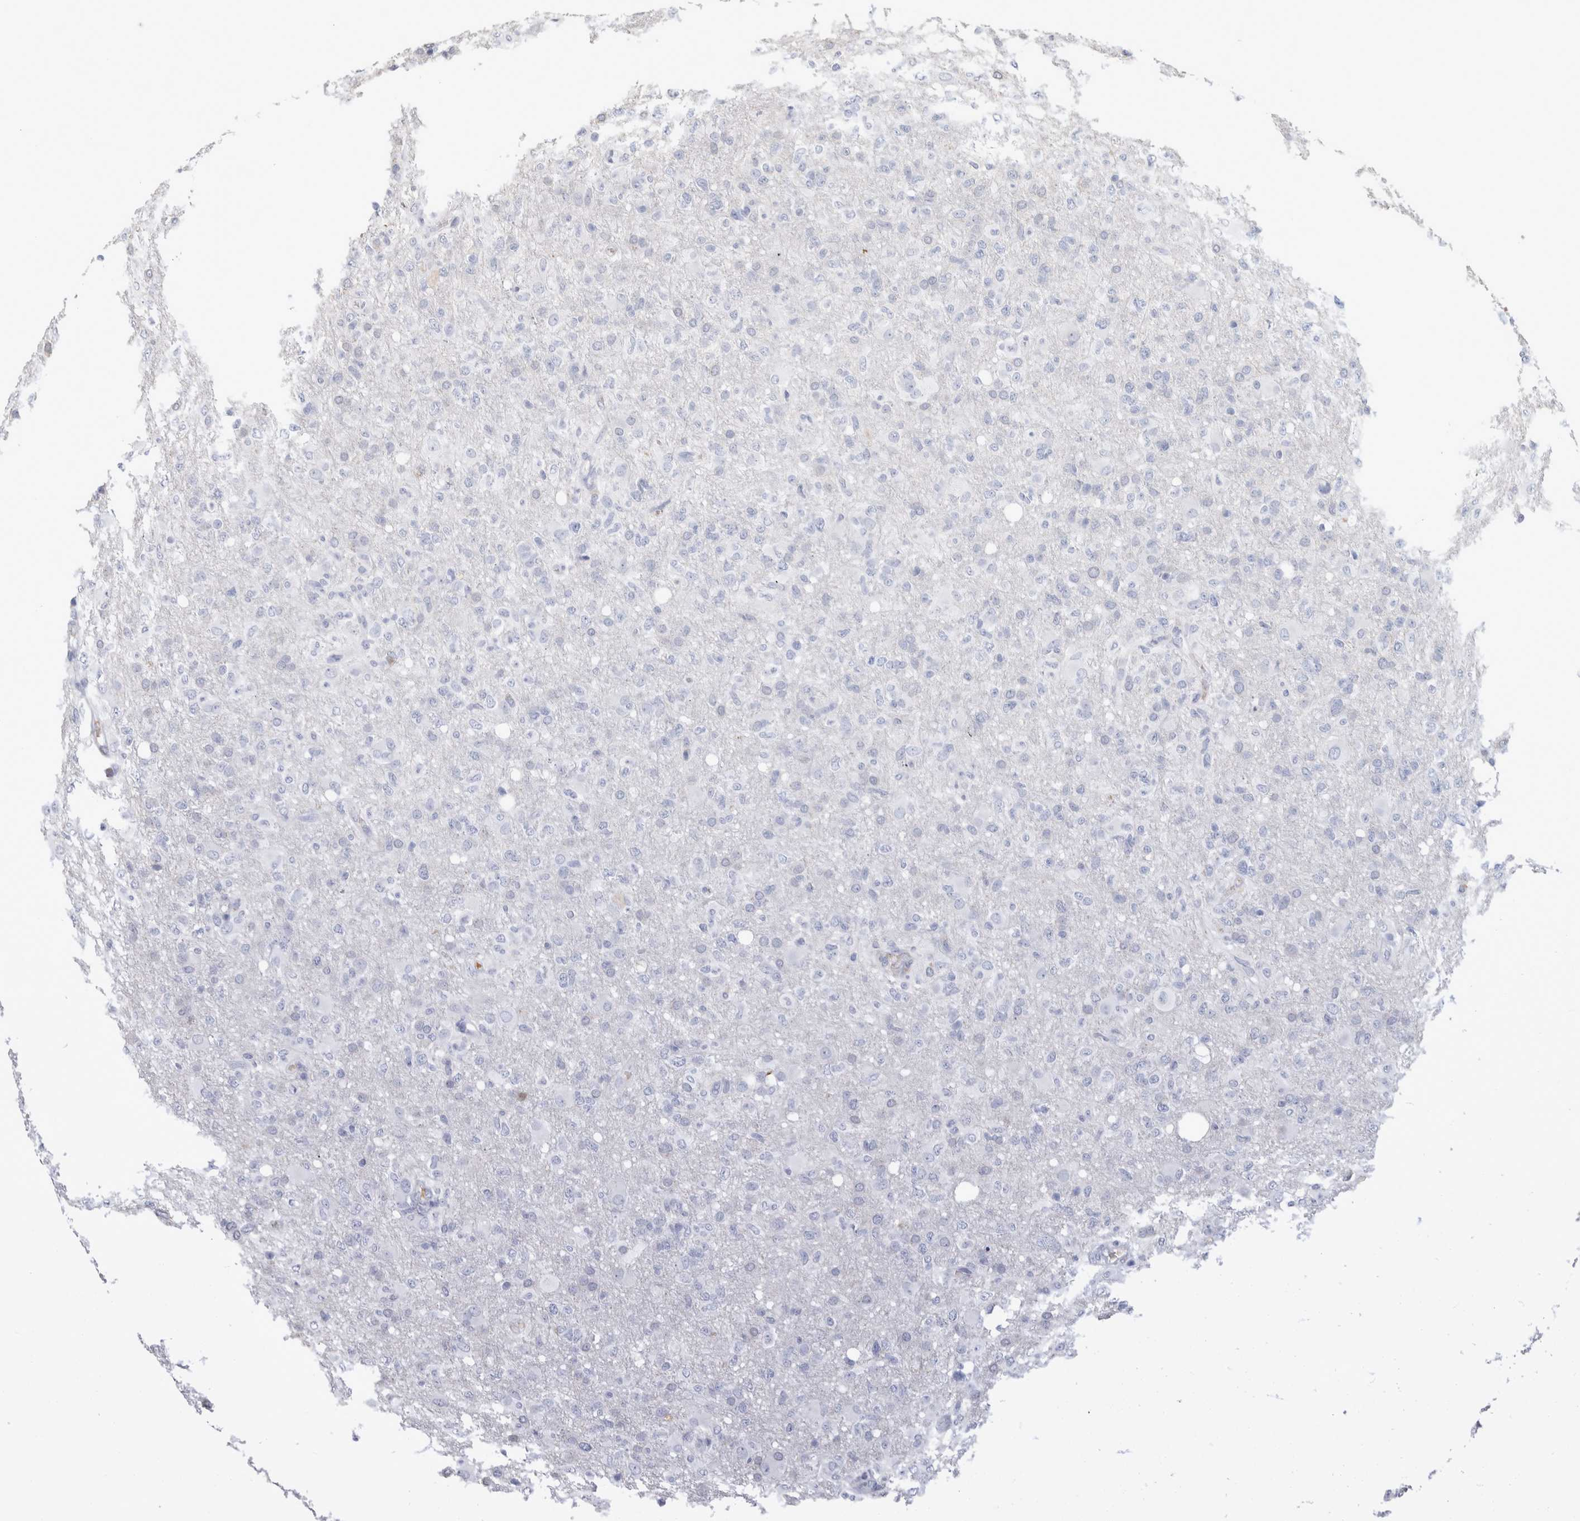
{"staining": {"intensity": "negative", "quantity": "none", "location": "none"}, "tissue": "glioma", "cell_type": "Tumor cells", "image_type": "cancer", "snomed": [{"axis": "morphology", "description": "Glioma, malignant, High grade"}, {"axis": "topography", "description": "Brain"}], "caption": "High magnification brightfield microscopy of glioma stained with DAB (brown) and counterstained with hematoxylin (blue): tumor cells show no significant positivity.", "gene": "CA1", "patient": {"sex": "female", "age": 57}}